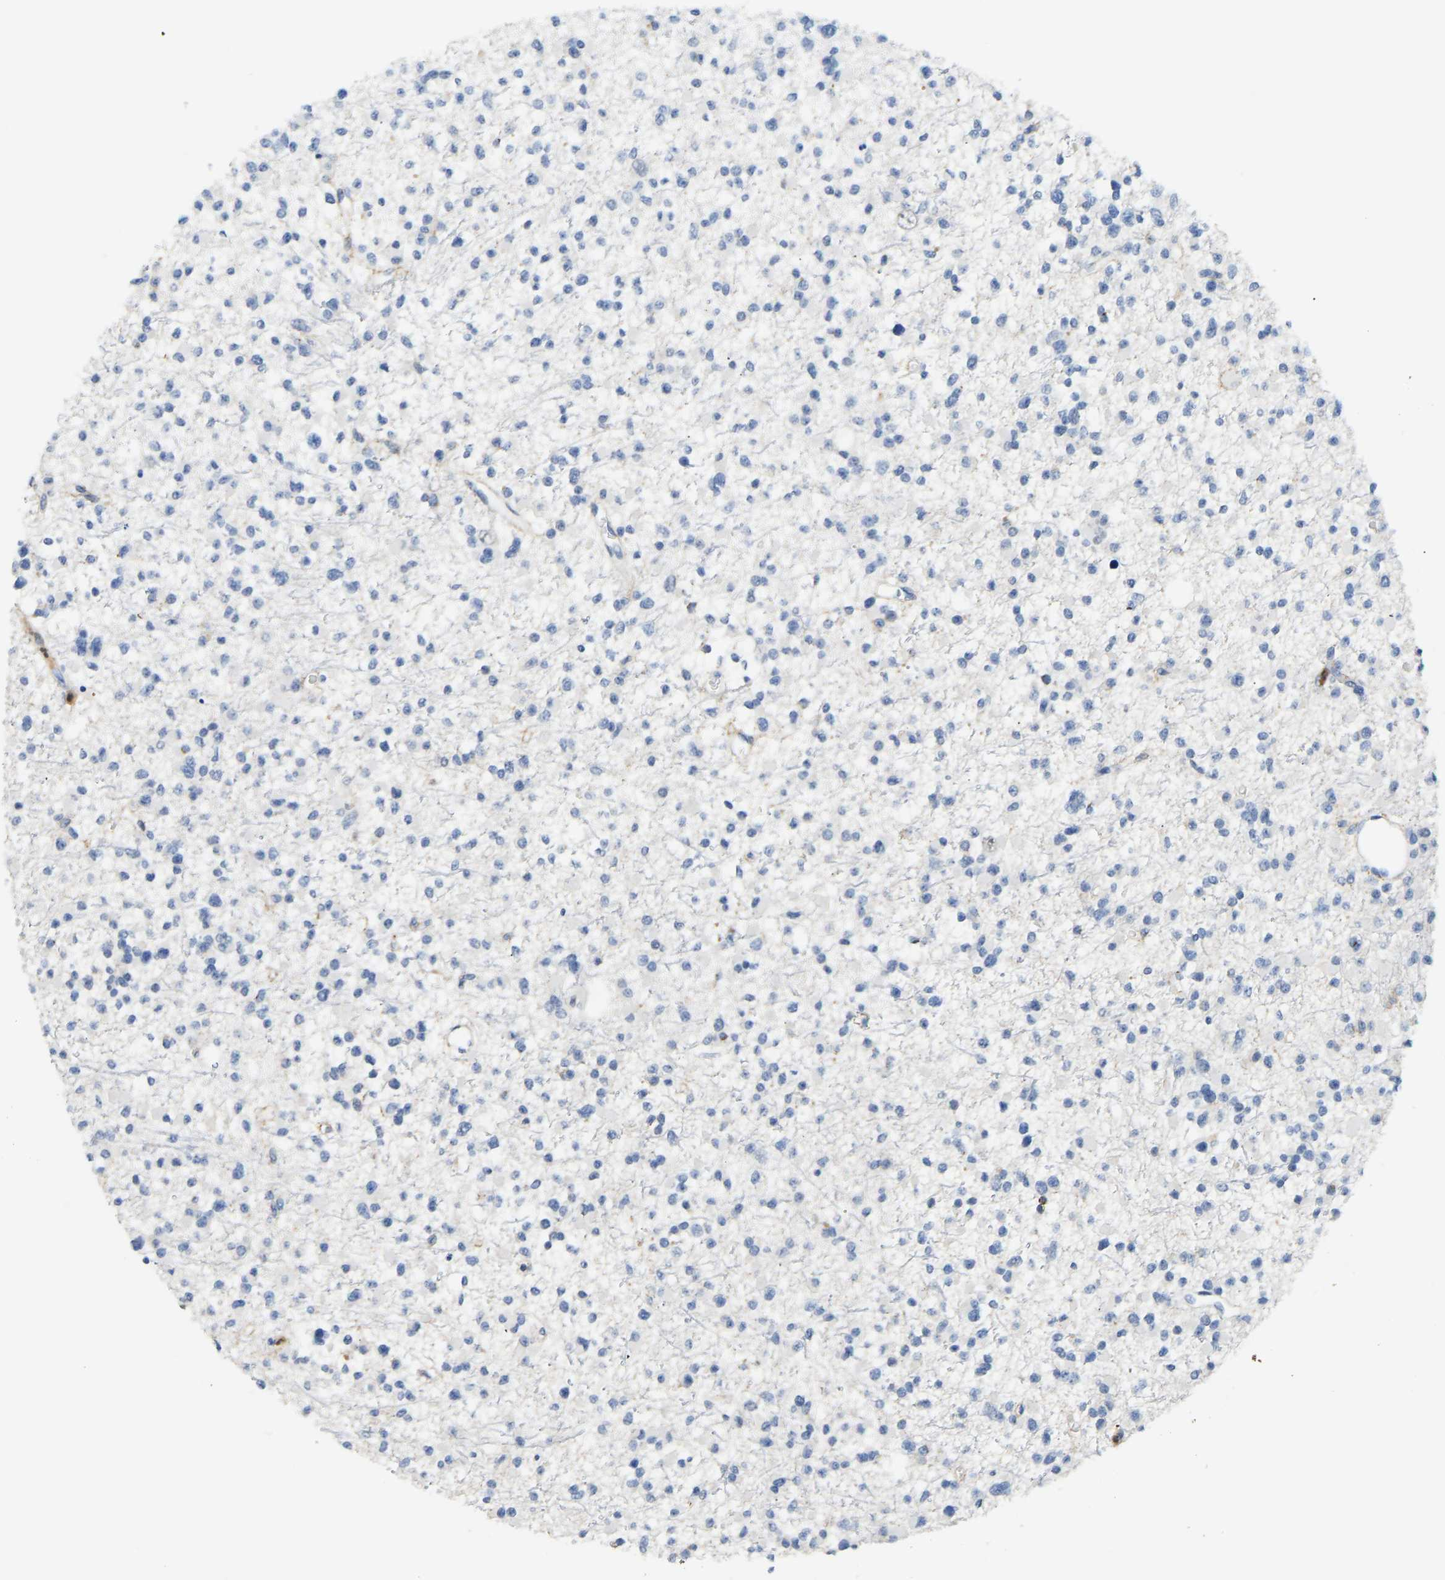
{"staining": {"intensity": "negative", "quantity": "none", "location": "none"}, "tissue": "glioma", "cell_type": "Tumor cells", "image_type": "cancer", "snomed": [{"axis": "morphology", "description": "Glioma, malignant, Low grade"}, {"axis": "topography", "description": "Brain"}], "caption": "Immunohistochemical staining of glioma reveals no significant expression in tumor cells.", "gene": "TXNDC2", "patient": {"sex": "female", "age": 22}}